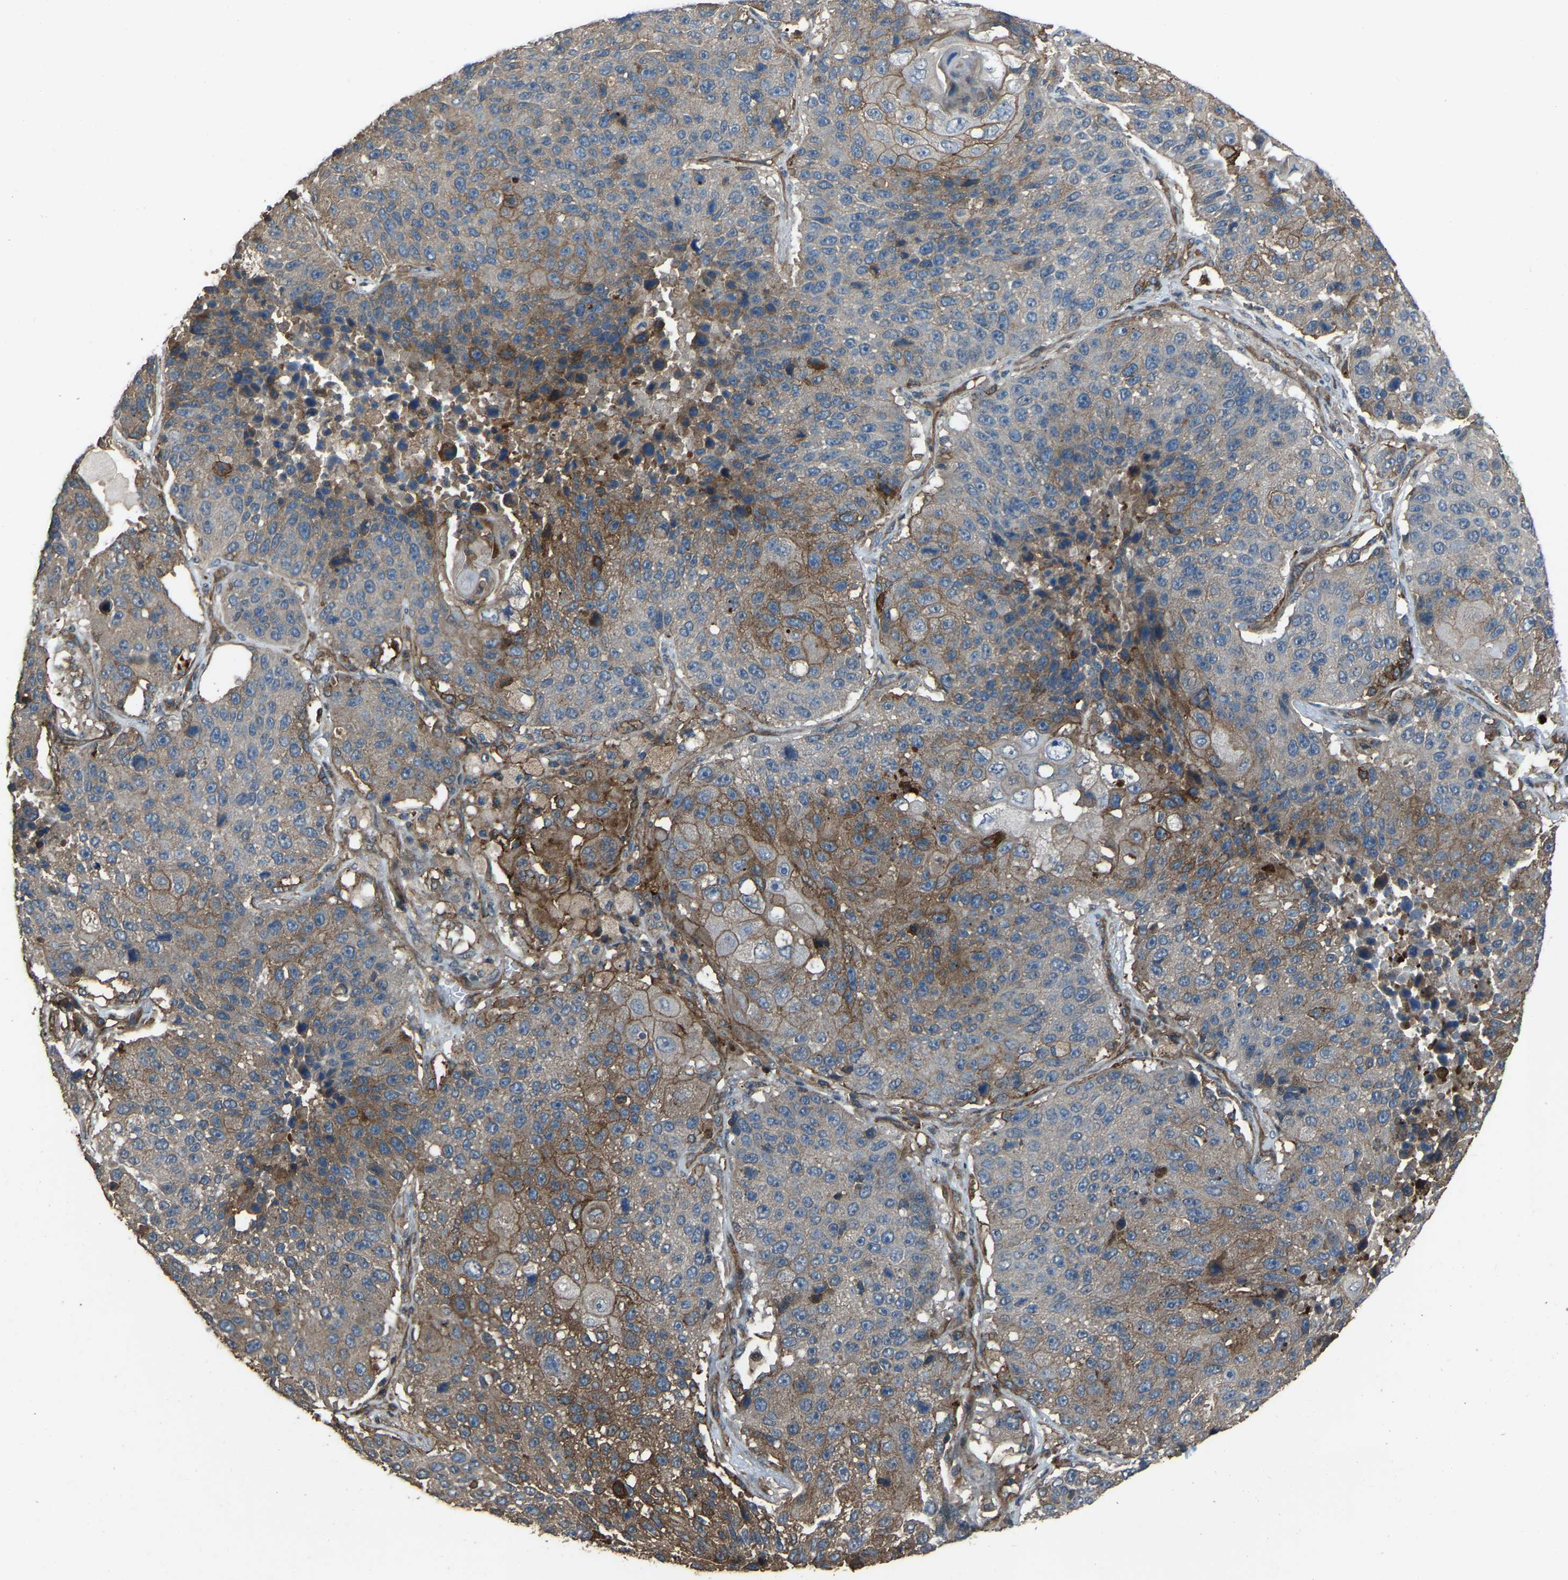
{"staining": {"intensity": "moderate", "quantity": "25%-75%", "location": "cytoplasmic/membranous"}, "tissue": "lung cancer", "cell_type": "Tumor cells", "image_type": "cancer", "snomed": [{"axis": "morphology", "description": "Squamous cell carcinoma, NOS"}, {"axis": "topography", "description": "Lung"}], "caption": "The histopathology image shows a brown stain indicating the presence of a protein in the cytoplasmic/membranous of tumor cells in lung cancer (squamous cell carcinoma).", "gene": "SLC4A2", "patient": {"sex": "male", "age": 61}}